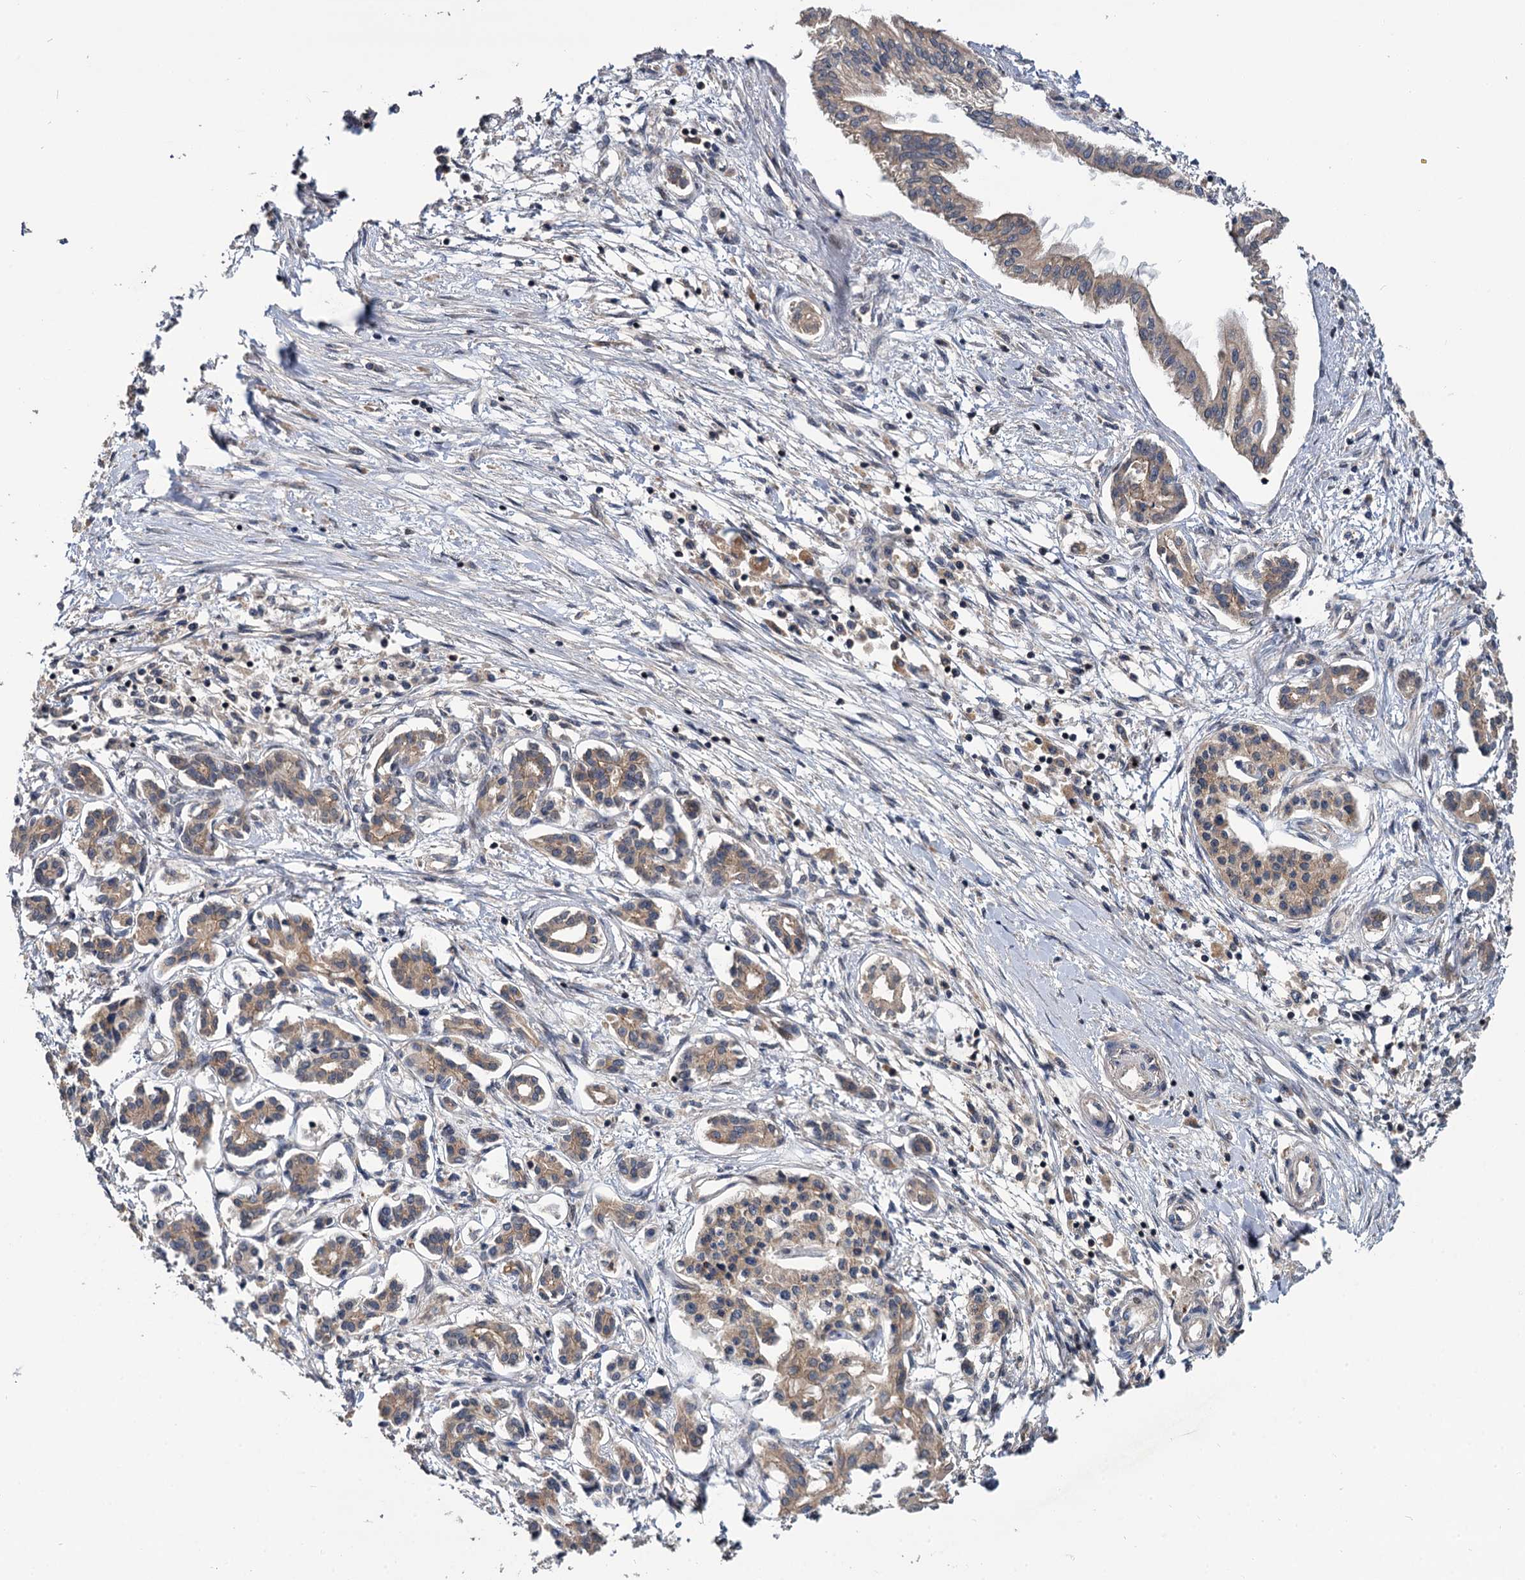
{"staining": {"intensity": "weak", "quantity": "25%-75%", "location": "cytoplasmic/membranous"}, "tissue": "pancreatic cancer", "cell_type": "Tumor cells", "image_type": "cancer", "snomed": [{"axis": "morphology", "description": "Adenocarcinoma, NOS"}, {"axis": "topography", "description": "Pancreas"}], "caption": "Weak cytoplasmic/membranous protein positivity is appreciated in approximately 25%-75% of tumor cells in pancreatic cancer.", "gene": "TMEM39A", "patient": {"sex": "female", "age": 50}}